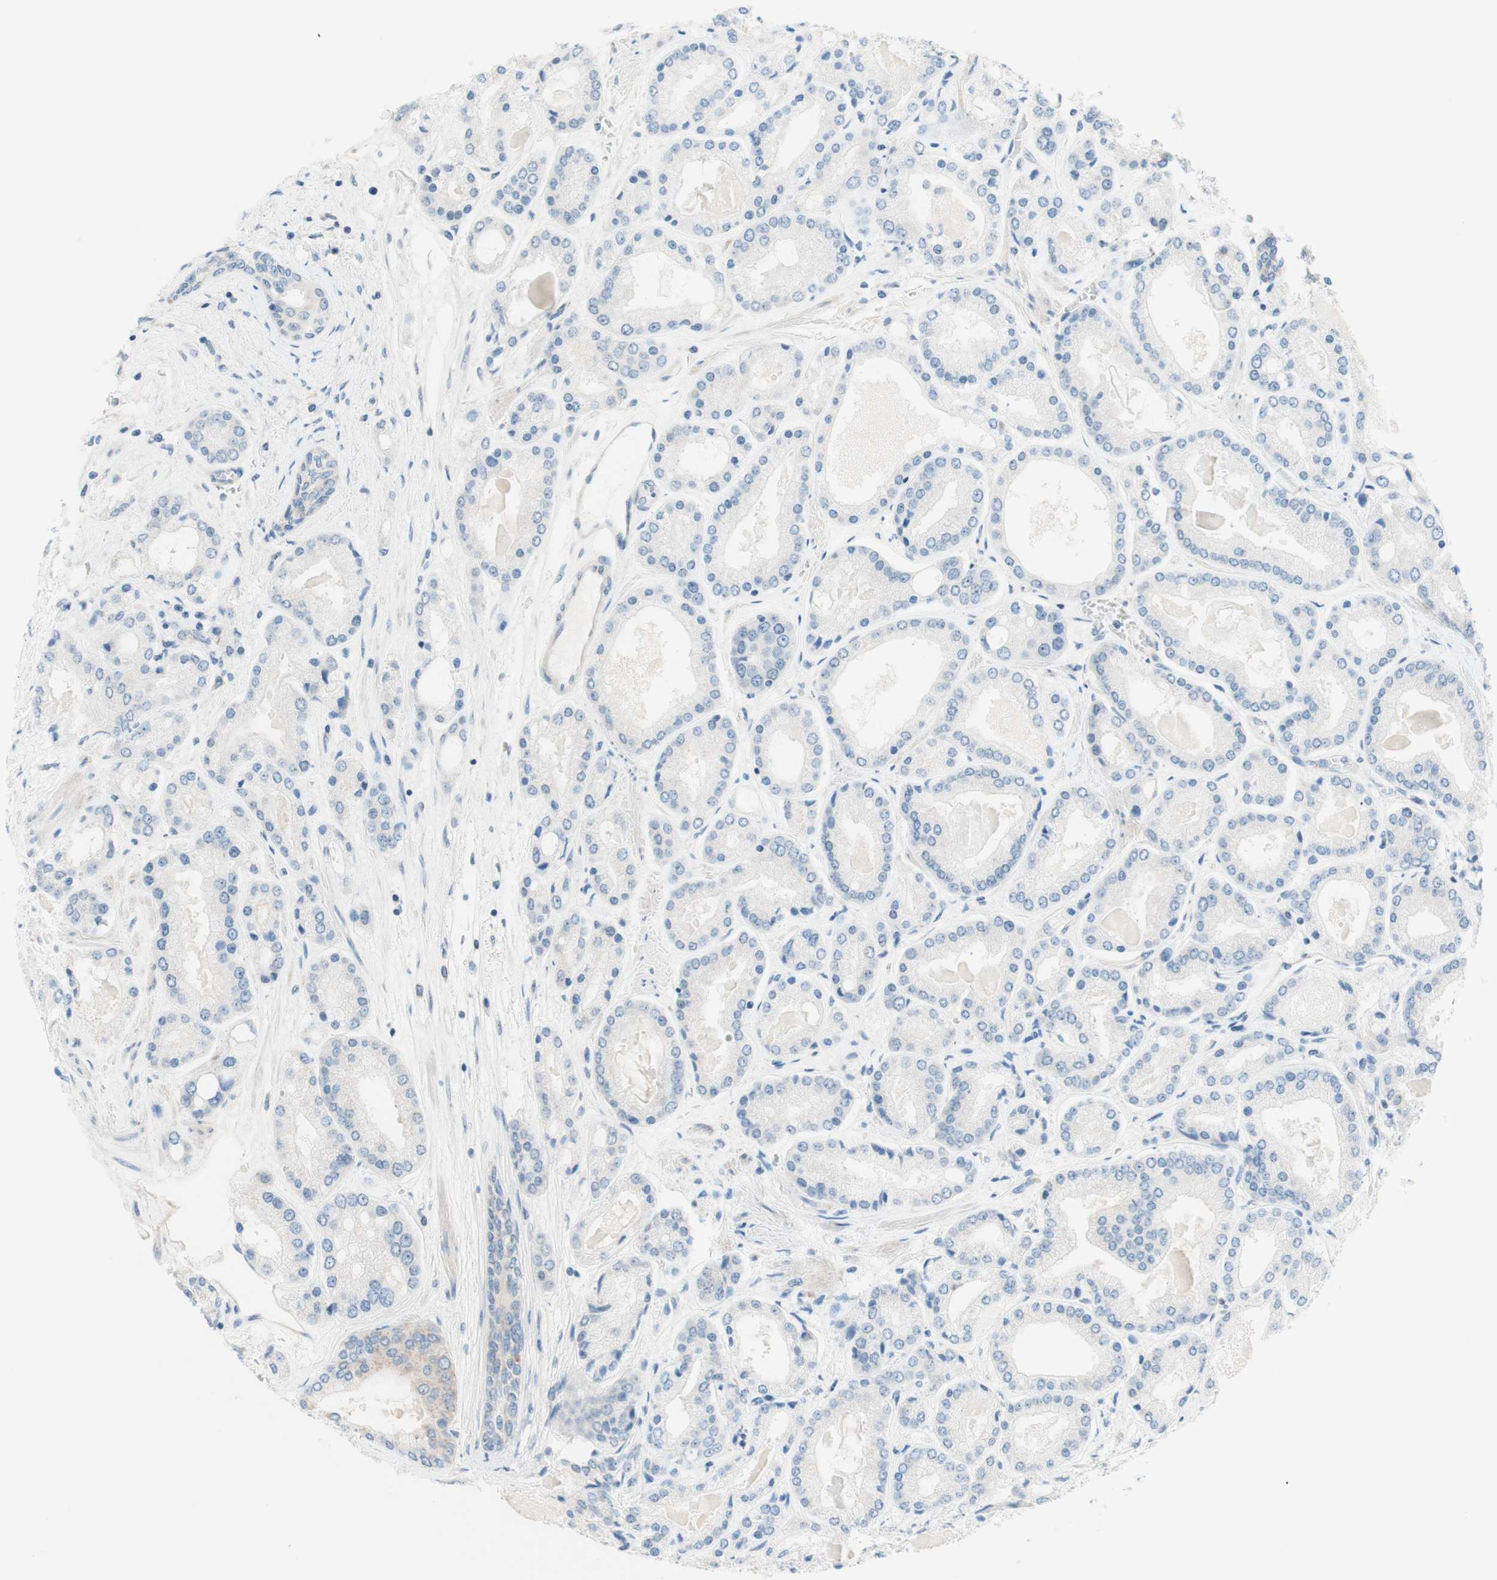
{"staining": {"intensity": "negative", "quantity": "none", "location": "none"}, "tissue": "prostate cancer", "cell_type": "Tumor cells", "image_type": "cancer", "snomed": [{"axis": "morphology", "description": "Adenocarcinoma, High grade"}, {"axis": "topography", "description": "Prostate"}], "caption": "This image is of prostate cancer (adenocarcinoma (high-grade)) stained with immunohistochemistry to label a protein in brown with the nuclei are counter-stained blue. There is no expression in tumor cells. (DAB (3,3'-diaminobenzidine) IHC with hematoxylin counter stain).", "gene": "JPH1", "patient": {"sex": "male", "age": 59}}